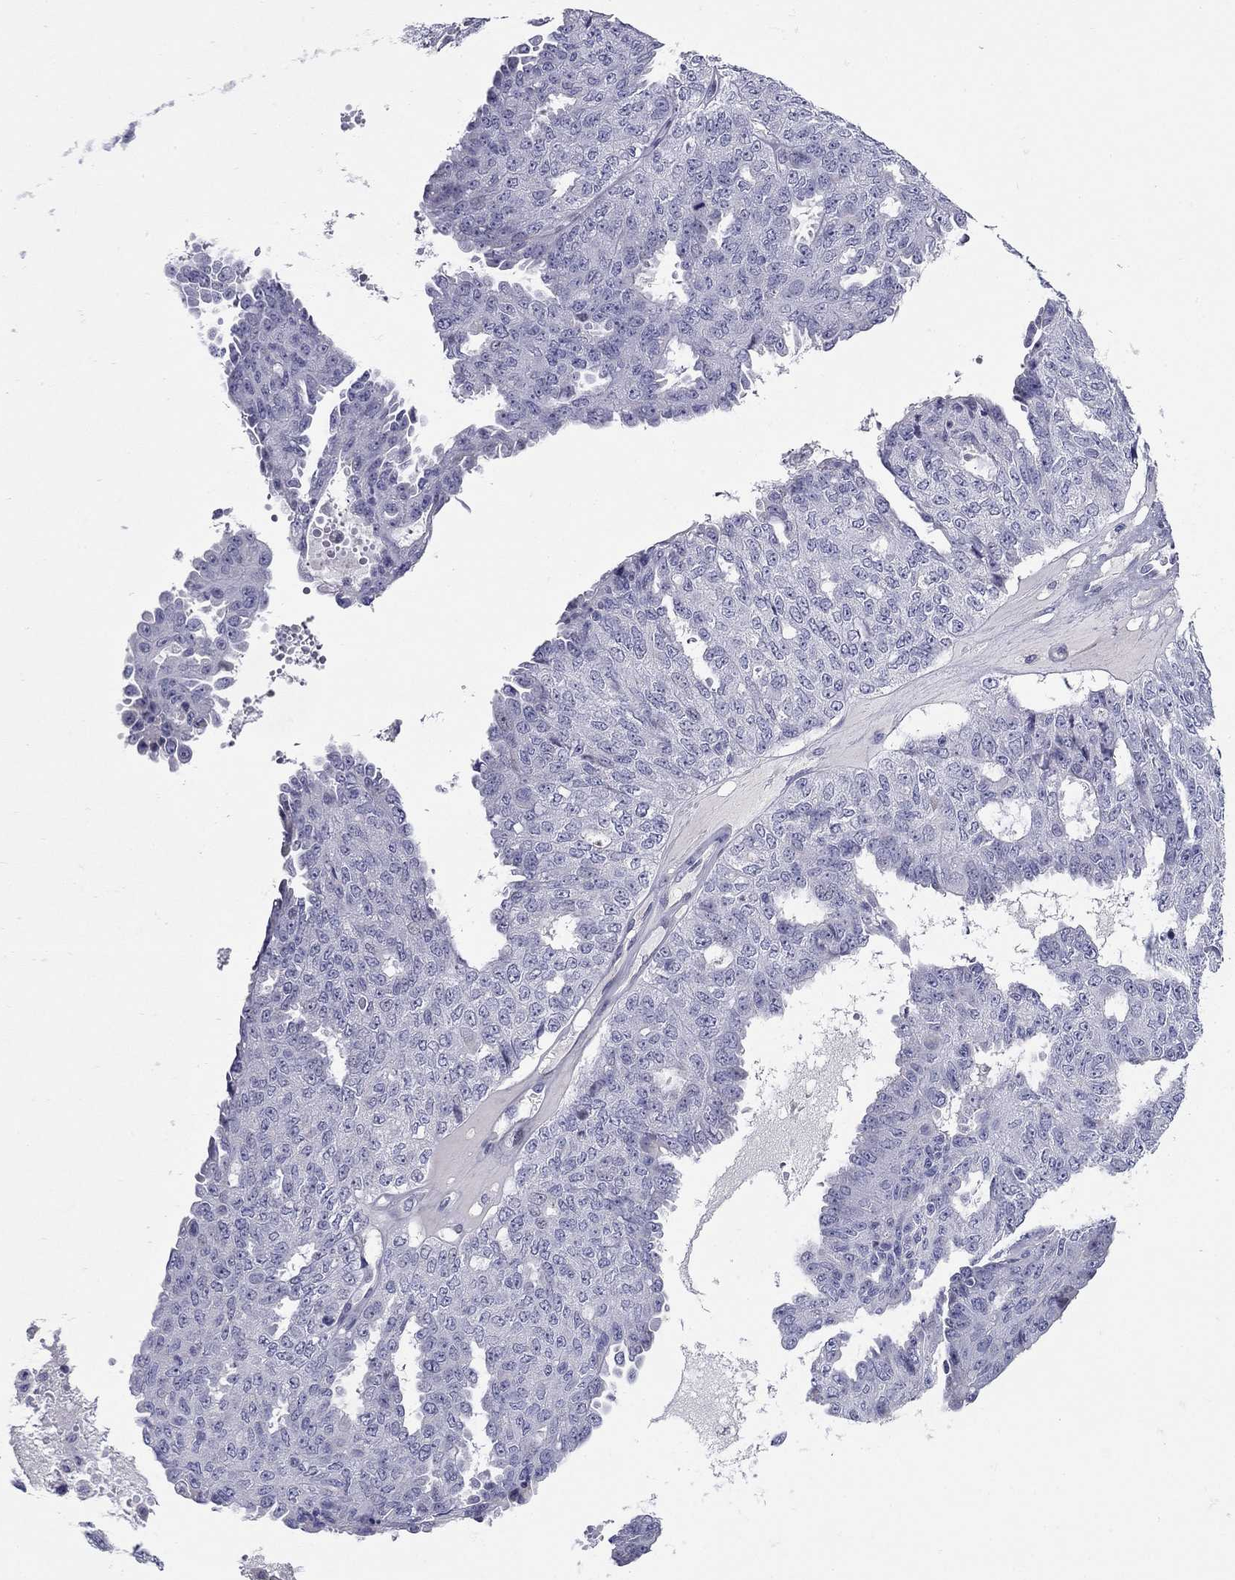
{"staining": {"intensity": "negative", "quantity": "none", "location": "none"}, "tissue": "ovarian cancer", "cell_type": "Tumor cells", "image_type": "cancer", "snomed": [{"axis": "morphology", "description": "Cystadenocarcinoma, serous, NOS"}, {"axis": "topography", "description": "Ovary"}], "caption": "This is an immunohistochemistry (IHC) image of human ovarian cancer. There is no expression in tumor cells.", "gene": "C8orf88", "patient": {"sex": "female", "age": 71}}